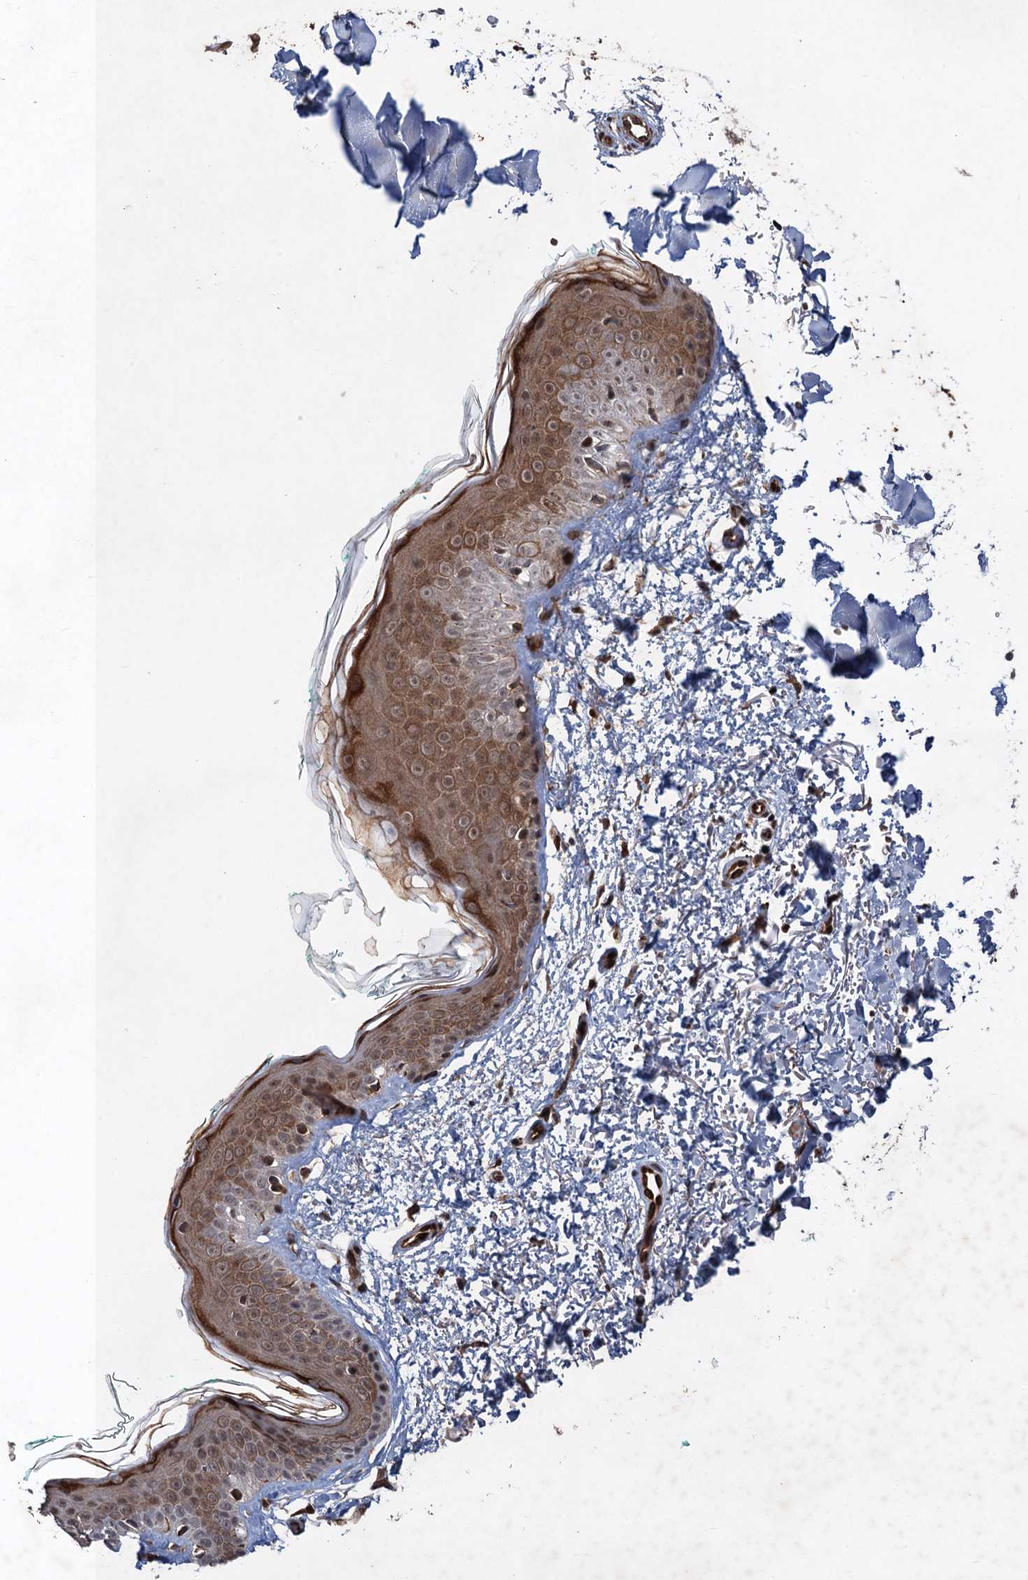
{"staining": {"intensity": "moderate", "quantity": ">75%", "location": "cytoplasmic/membranous,nuclear"}, "tissue": "skin", "cell_type": "Fibroblasts", "image_type": "normal", "snomed": [{"axis": "morphology", "description": "Normal tissue, NOS"}, {"axis": "topography", "description": "Skin"}], "caption": "Immunohistochemistry of normal skin exhibits medium levels of moderate cytoplasmic/membranous,nuclear staining in approximately >75% of fibroblasts. Using DAB (3,3'-diaminobenzidine) (brown) and hematoxylin (blue) stains, captured at high magnification using brightfield microscopy.", "gene": "TTC31", "patient": {"sex": "male", "age": 66}}